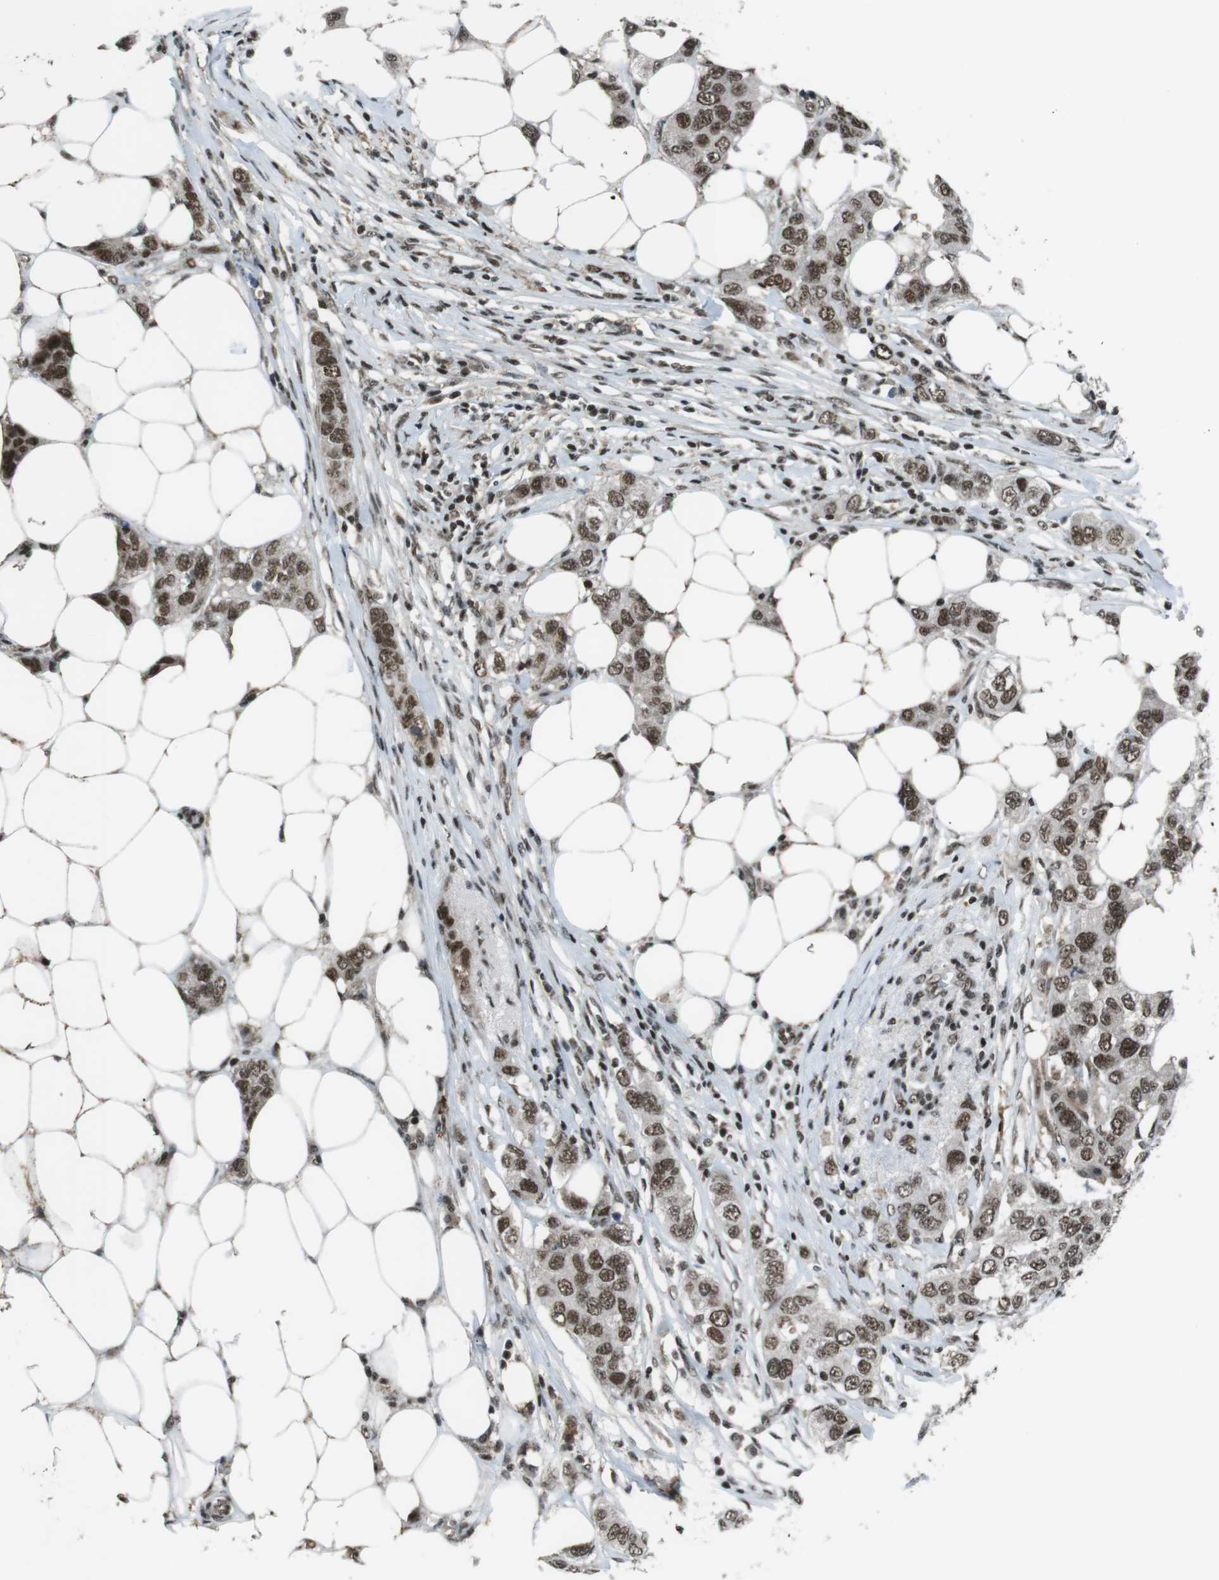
{"staining": {"intensity": "strong", "quantity": ">75%", "location": "nuclear"}, "tissue": "breast cancer", "cell_type": "Tumor cells", "image_type": "cancer", "snomed": [{"axis": "morphology", "description": "Duct carcinoma"}, {"axis": "topography", "description": "Breast"}], "caption": "Protein staining reveals strong nuclear positivity in about >75% of tumor cells in breast intraductal carcinoma. The protein of interest is stained brown, and the nuclei are stained in blue (DAB (3,3'-diaminobenzidine) IHC with brightfield microscopy, high magnification).", "gene": "TAF1", "patient": {"sex": "female", "age": 50}}